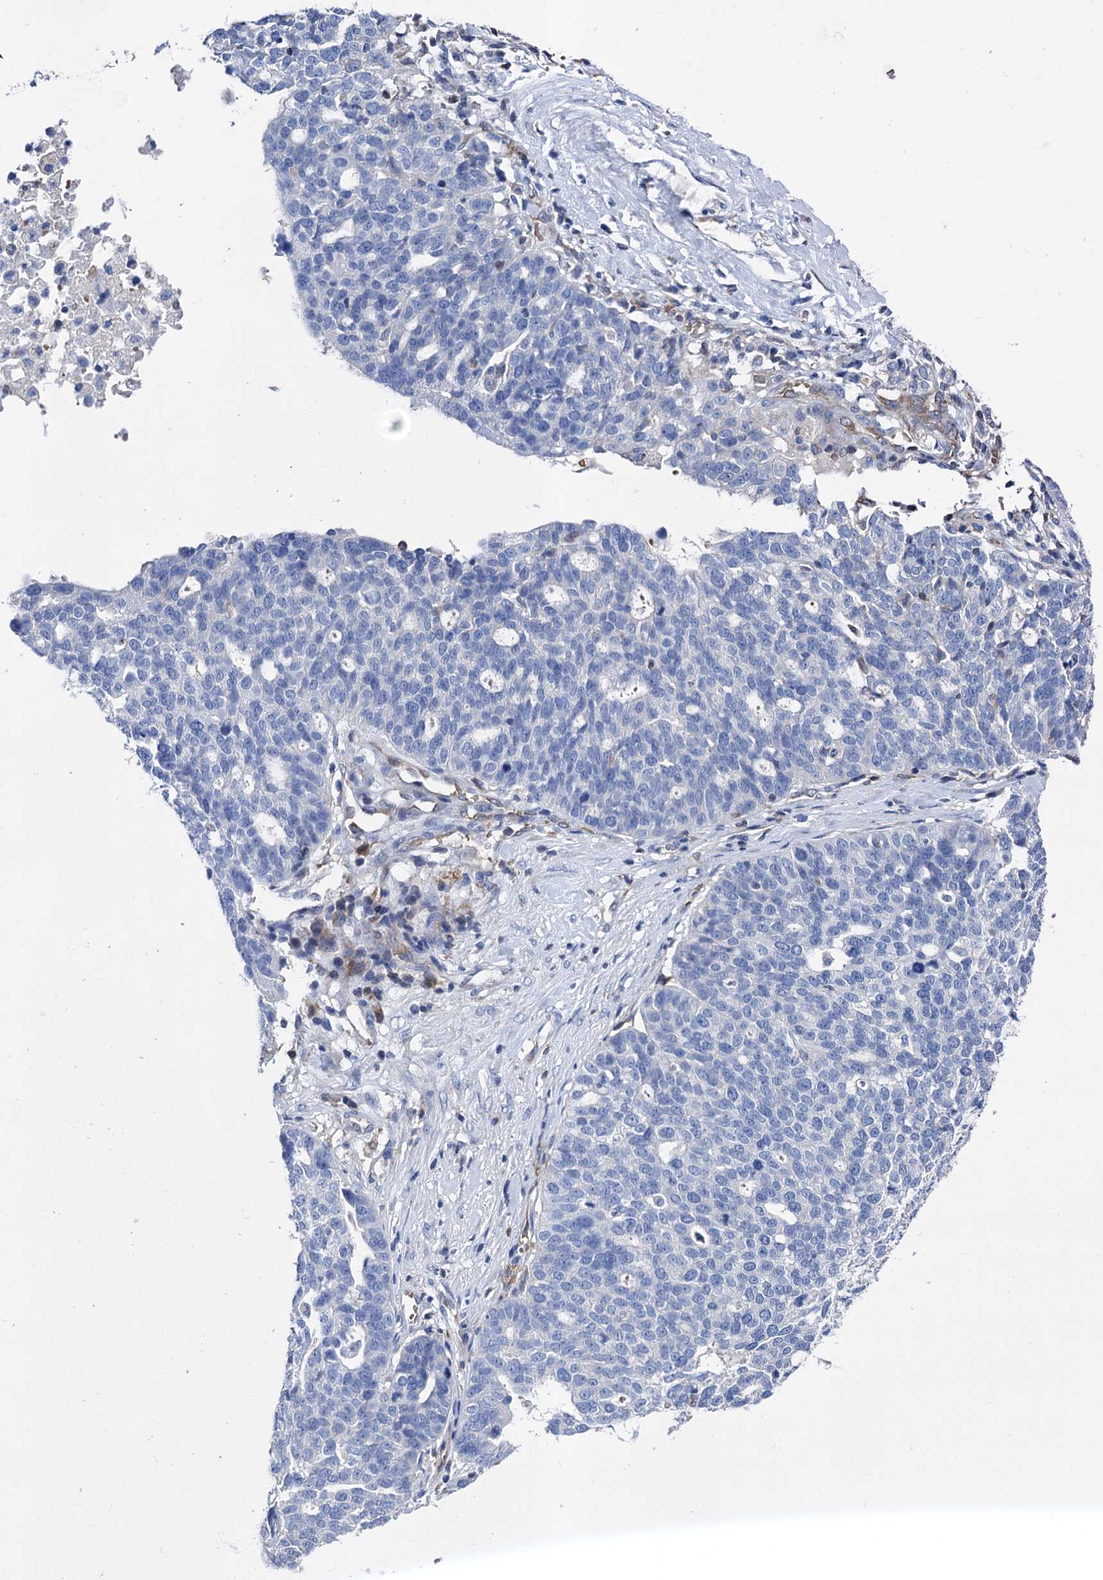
{"staining": {"intensity": "negative", "quantity": "none", "location": "none"}, "tissue": "ovarian cancer", "cell_type": "Tumor cells", "image_type": "cancer", "snomed": [{"axis": "morphology", "description": "Cystadenocarcinoma, serous, NOS"}, {"axis": "topography", "description": "Ovary"}], "caption": "Ovarian cancer (serous cystadenocarcinoma) was stained to show a protein in brown. There is no significant positivity in tumor cells.", "gene": "STING1", "patient": {"sex": "female", "age": 59}}